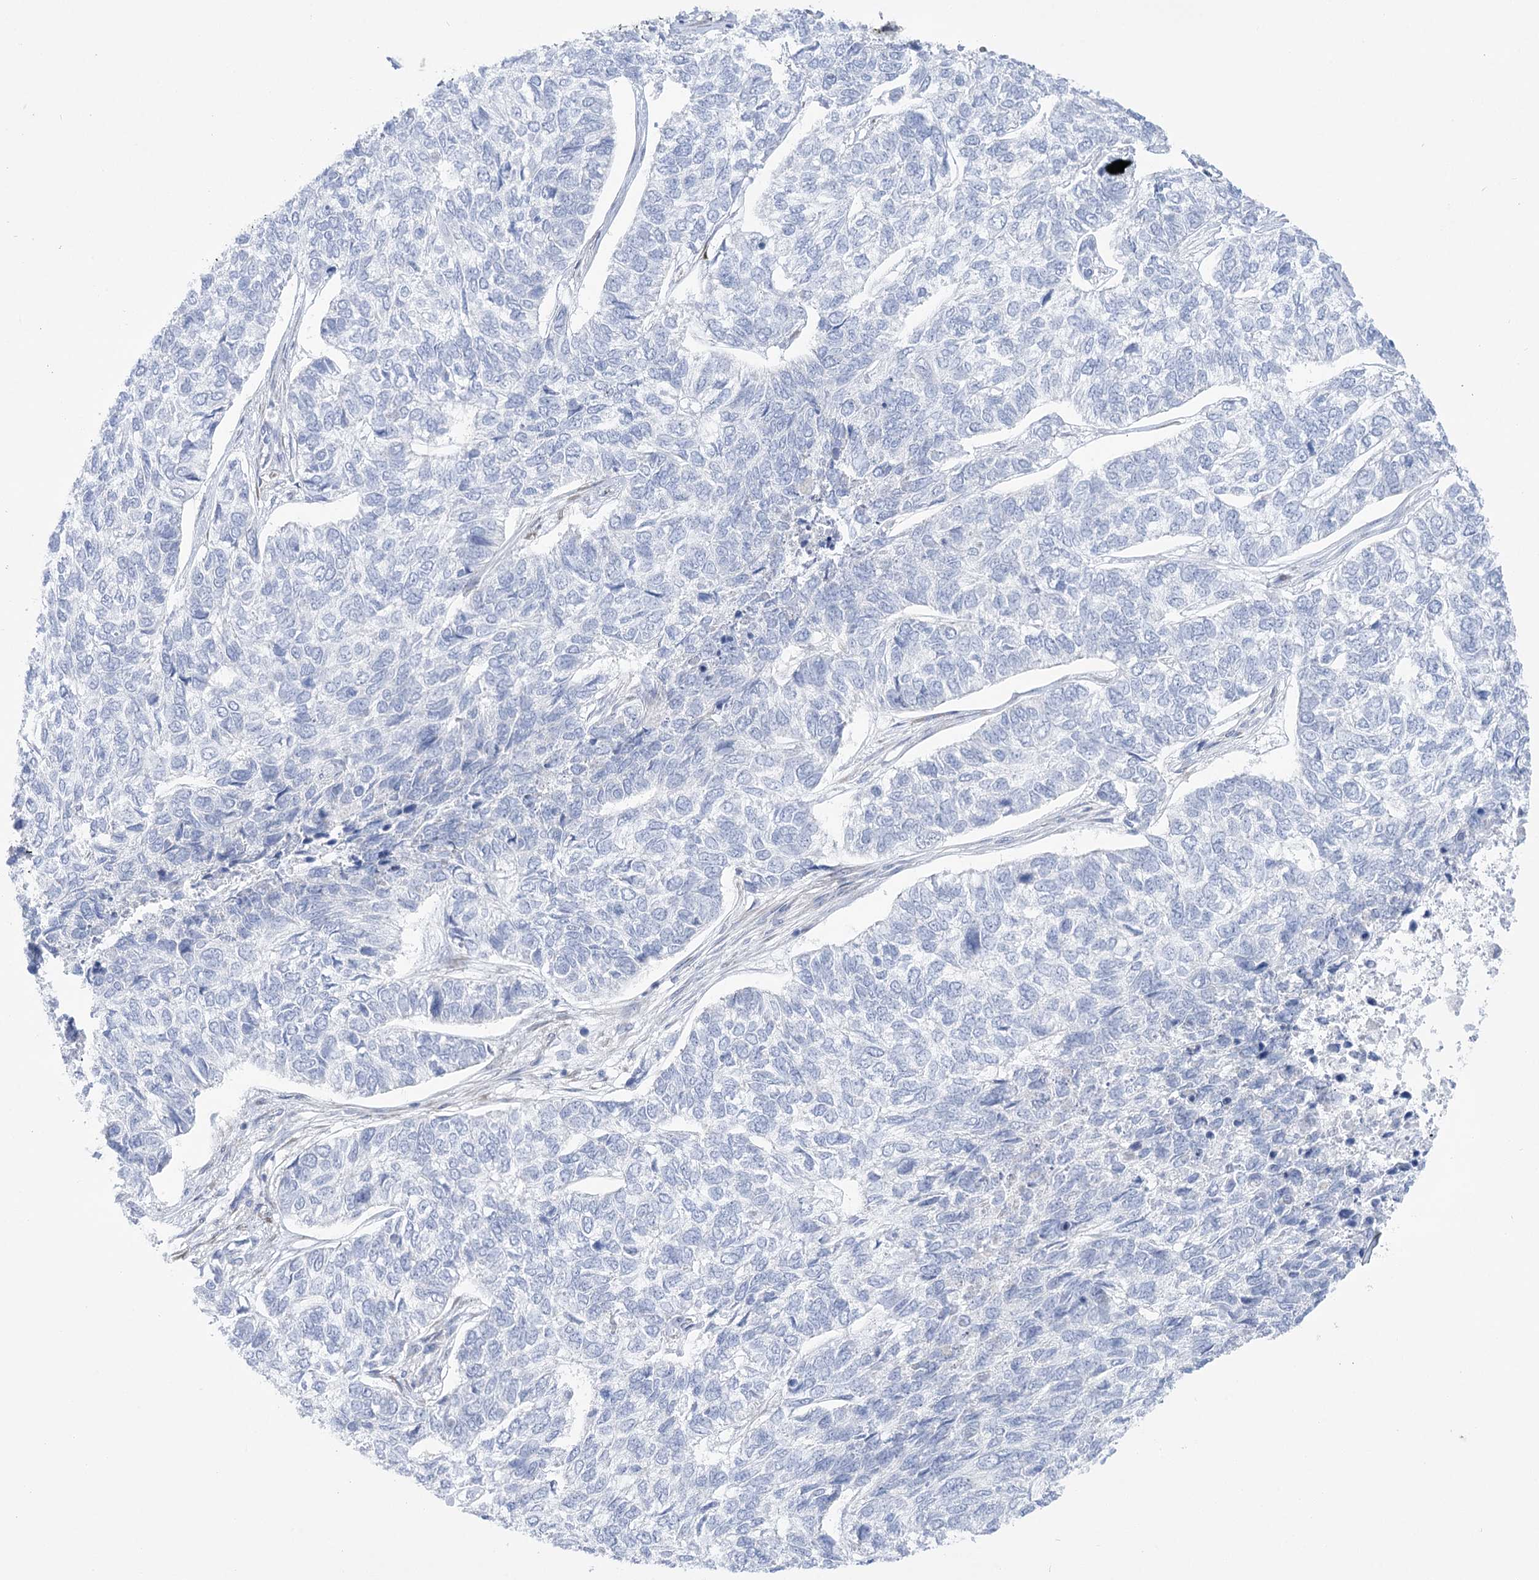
{"staining": {"intensity": "negative", "quantity": "none", "location": "none"}, "tissue": "skin cancer", "cell_type": "Tumor cells", "image_type": "cancer", "snomed": [{"axis": "morphology", "description": "Basal cell carcinoma"}, {"axis": "topography", "description": "Skin"}], "caption": "Immunohistochemistry (IHC) of skin cancer displays no positivity in tumor cells.", "gene": "SIAE", "patient": {"sex": "female", "age": 65}}